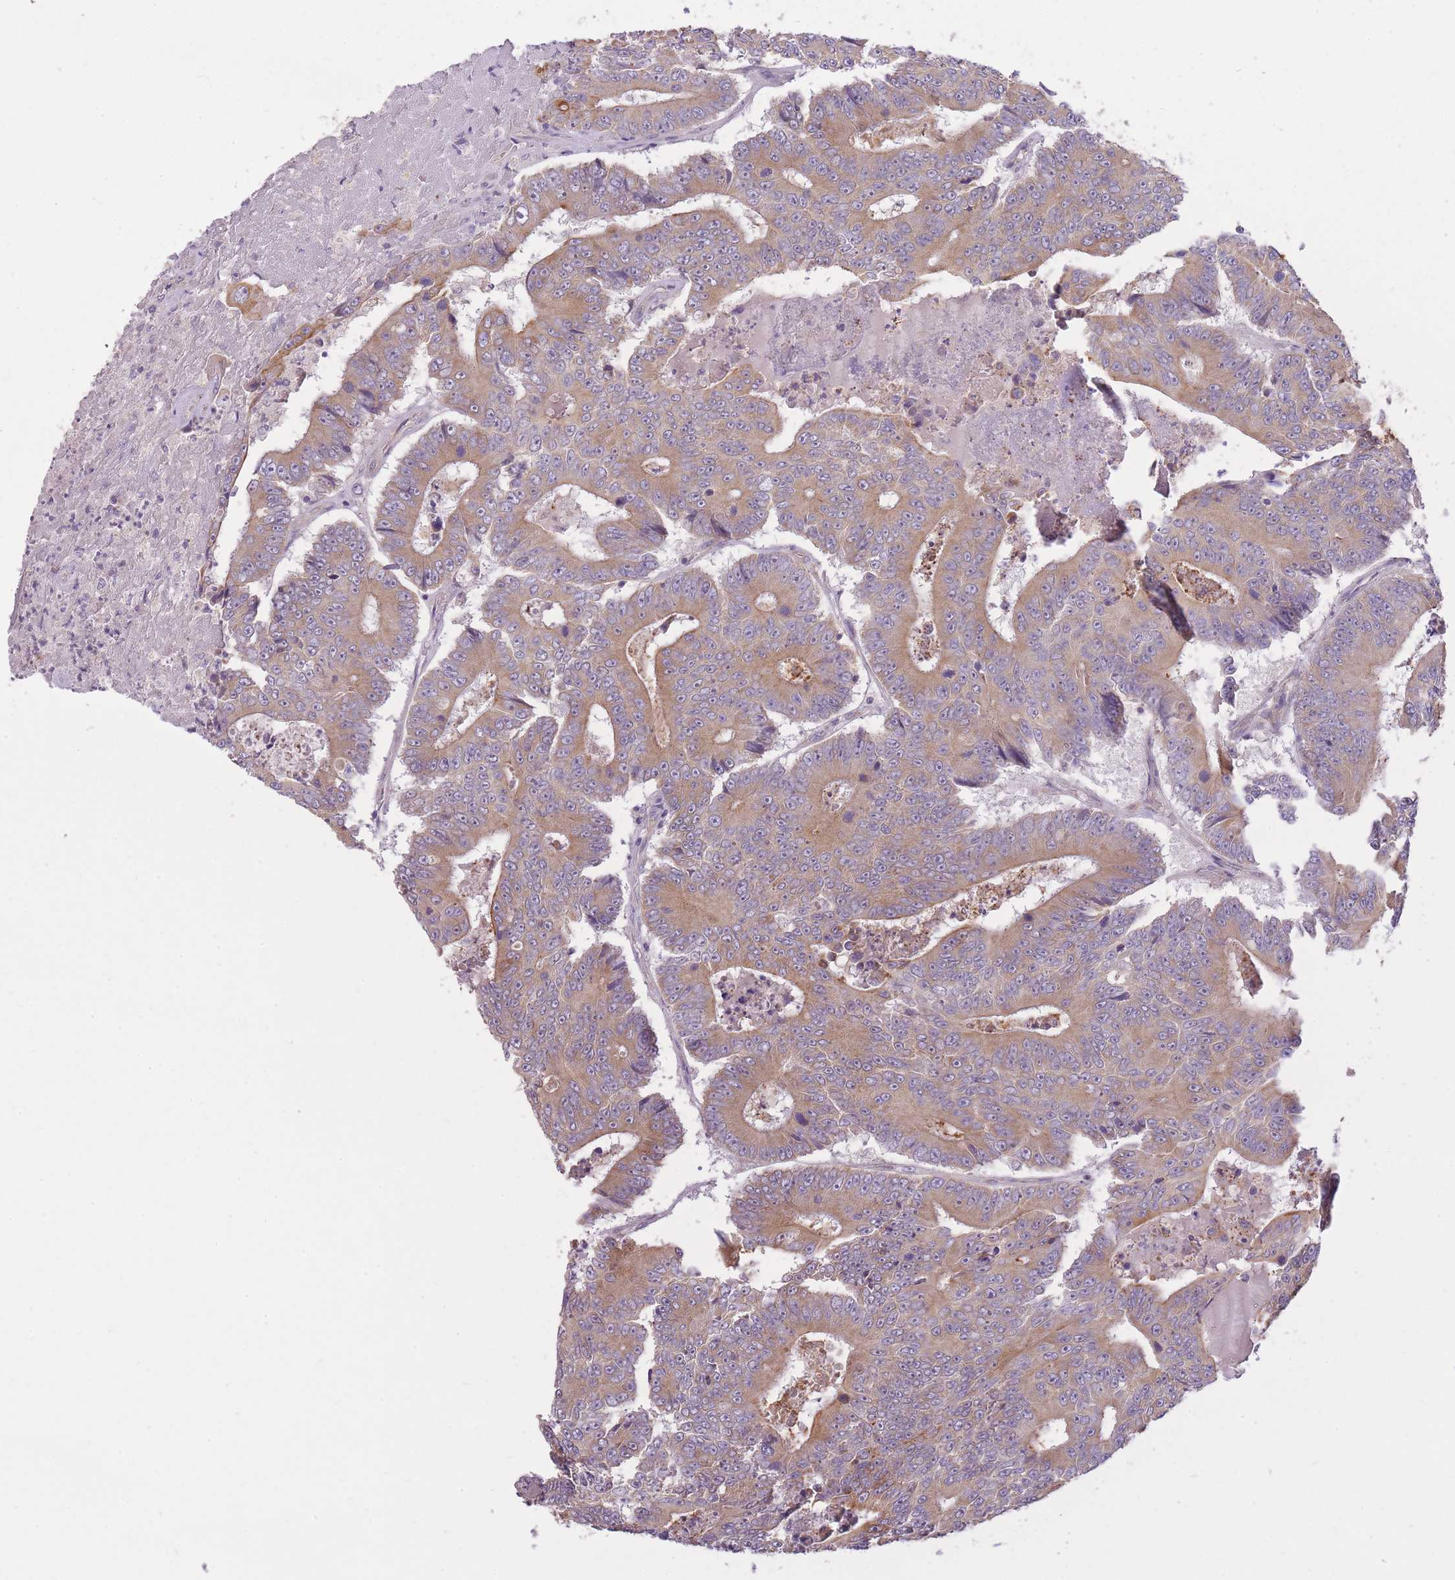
{"staining": {"intensity": "moderate", "quantity": ">75%", "location": "cytoplasmic/membranous"}, "tissue": "colorectal cancer", "cell_type": "Tumor cells", "image_type": "cancer", "snomed": [{"axis": "morphology", "description": "Adenocarcinoma, NOS"}, {"axis": "topography", "description": "Colon"}], "caption": "DAB immunohistochemical staining of human colorectal adenocarcinoma shows moderate cytoplasmic/membranous protein staining in about >75% of tumor cells.", "gene": "REV1", "patient": {"sex": "male", "age": 83}}